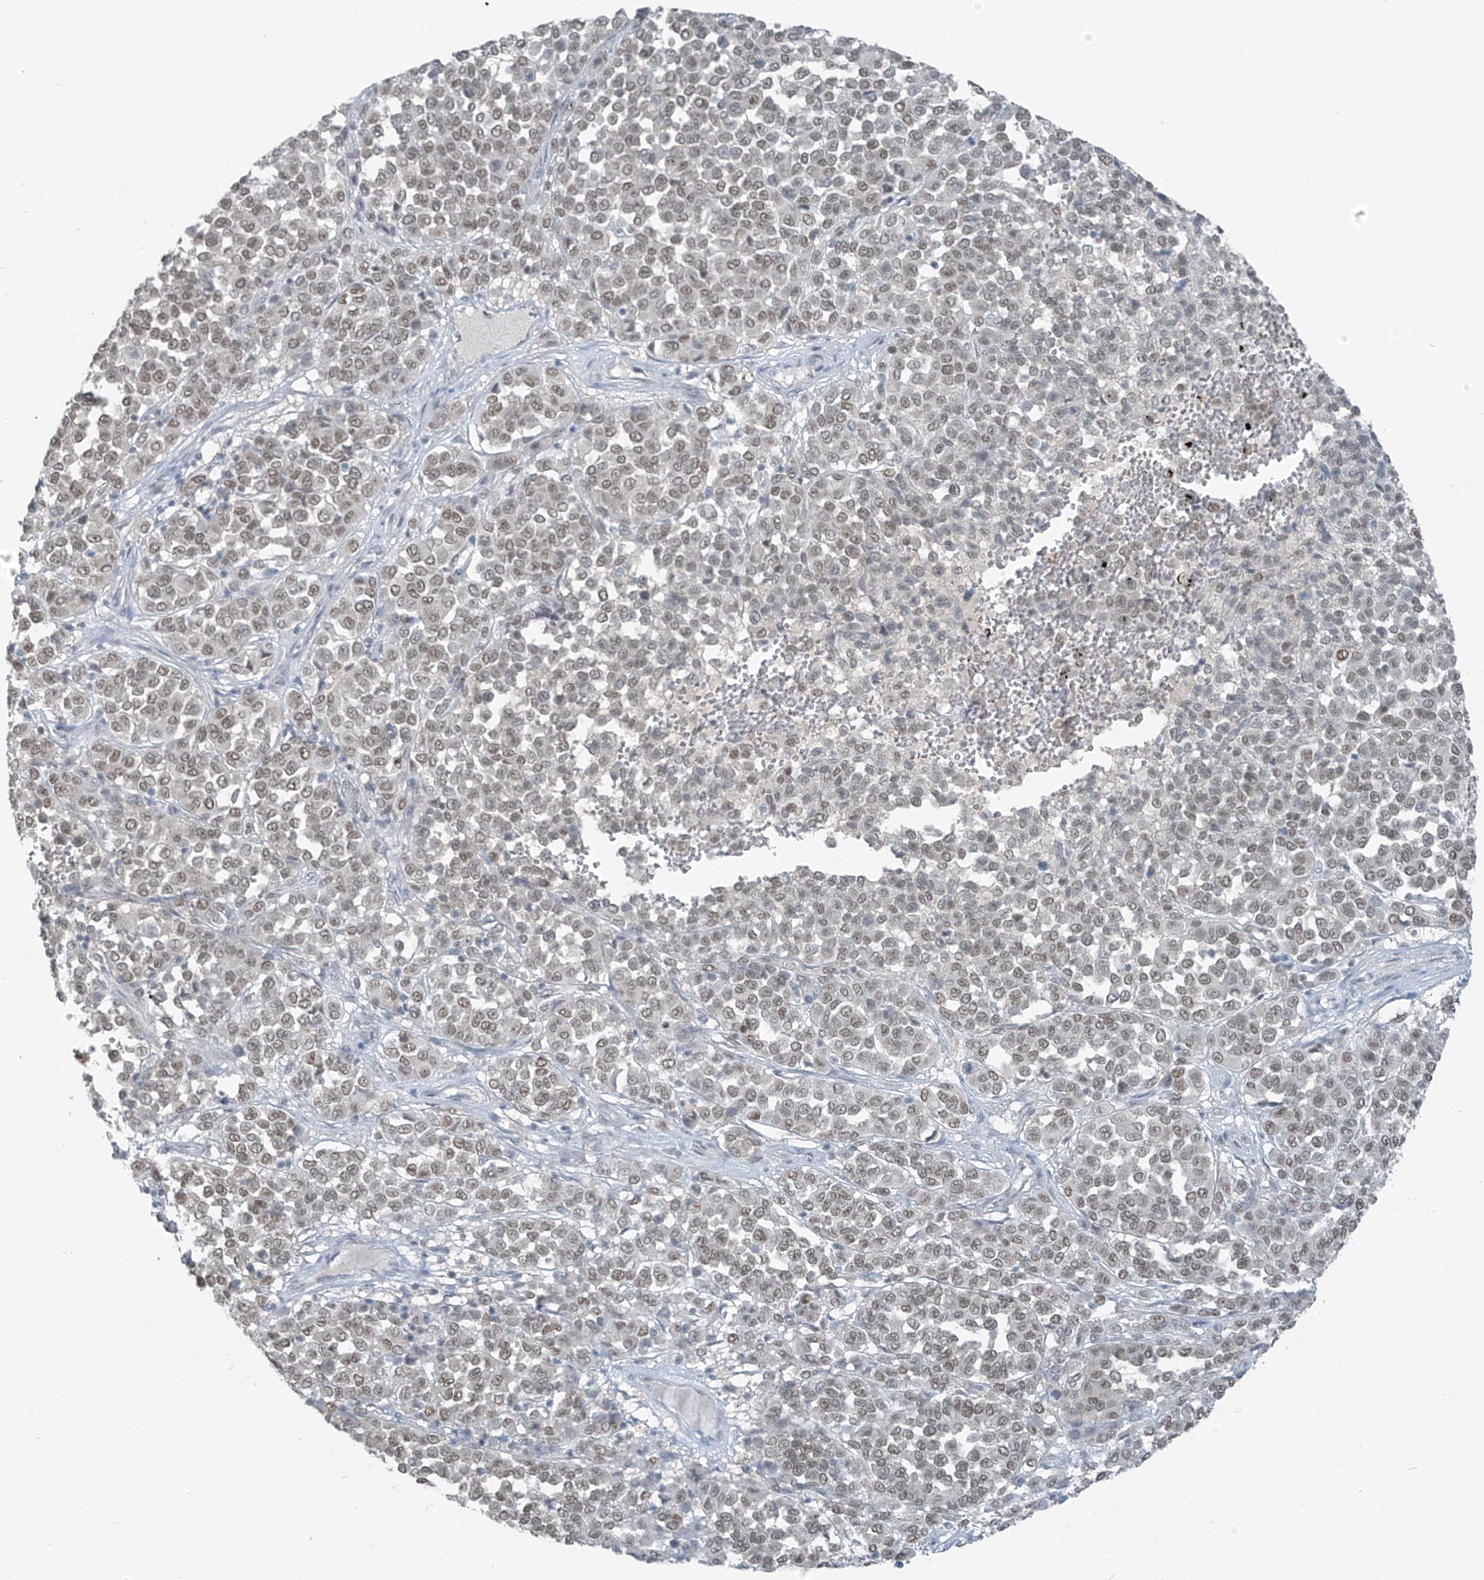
{"staining": {"intensity": "moderate", "quantity": ">75%", "location": "nuclear"}, "tissue": "melanoma", "cell_type": "Tumor cells", "image_type": "cancer", "snomed": [{"axis": "morphology", "description": "Malignant melanoma, Metastatic site"}, {"axis": "topography", "description": "Pancreas"}], "caption": "Immunohistochemistry (IHC) (DAB (3,3'-diaminobenzidine)) staining of human melanoma exhibits moderate nuclear protein staining in approximately >75% of tumor cells.", "gene": "WRNIP1", "patient": {"sex": "female", "age": 30}}